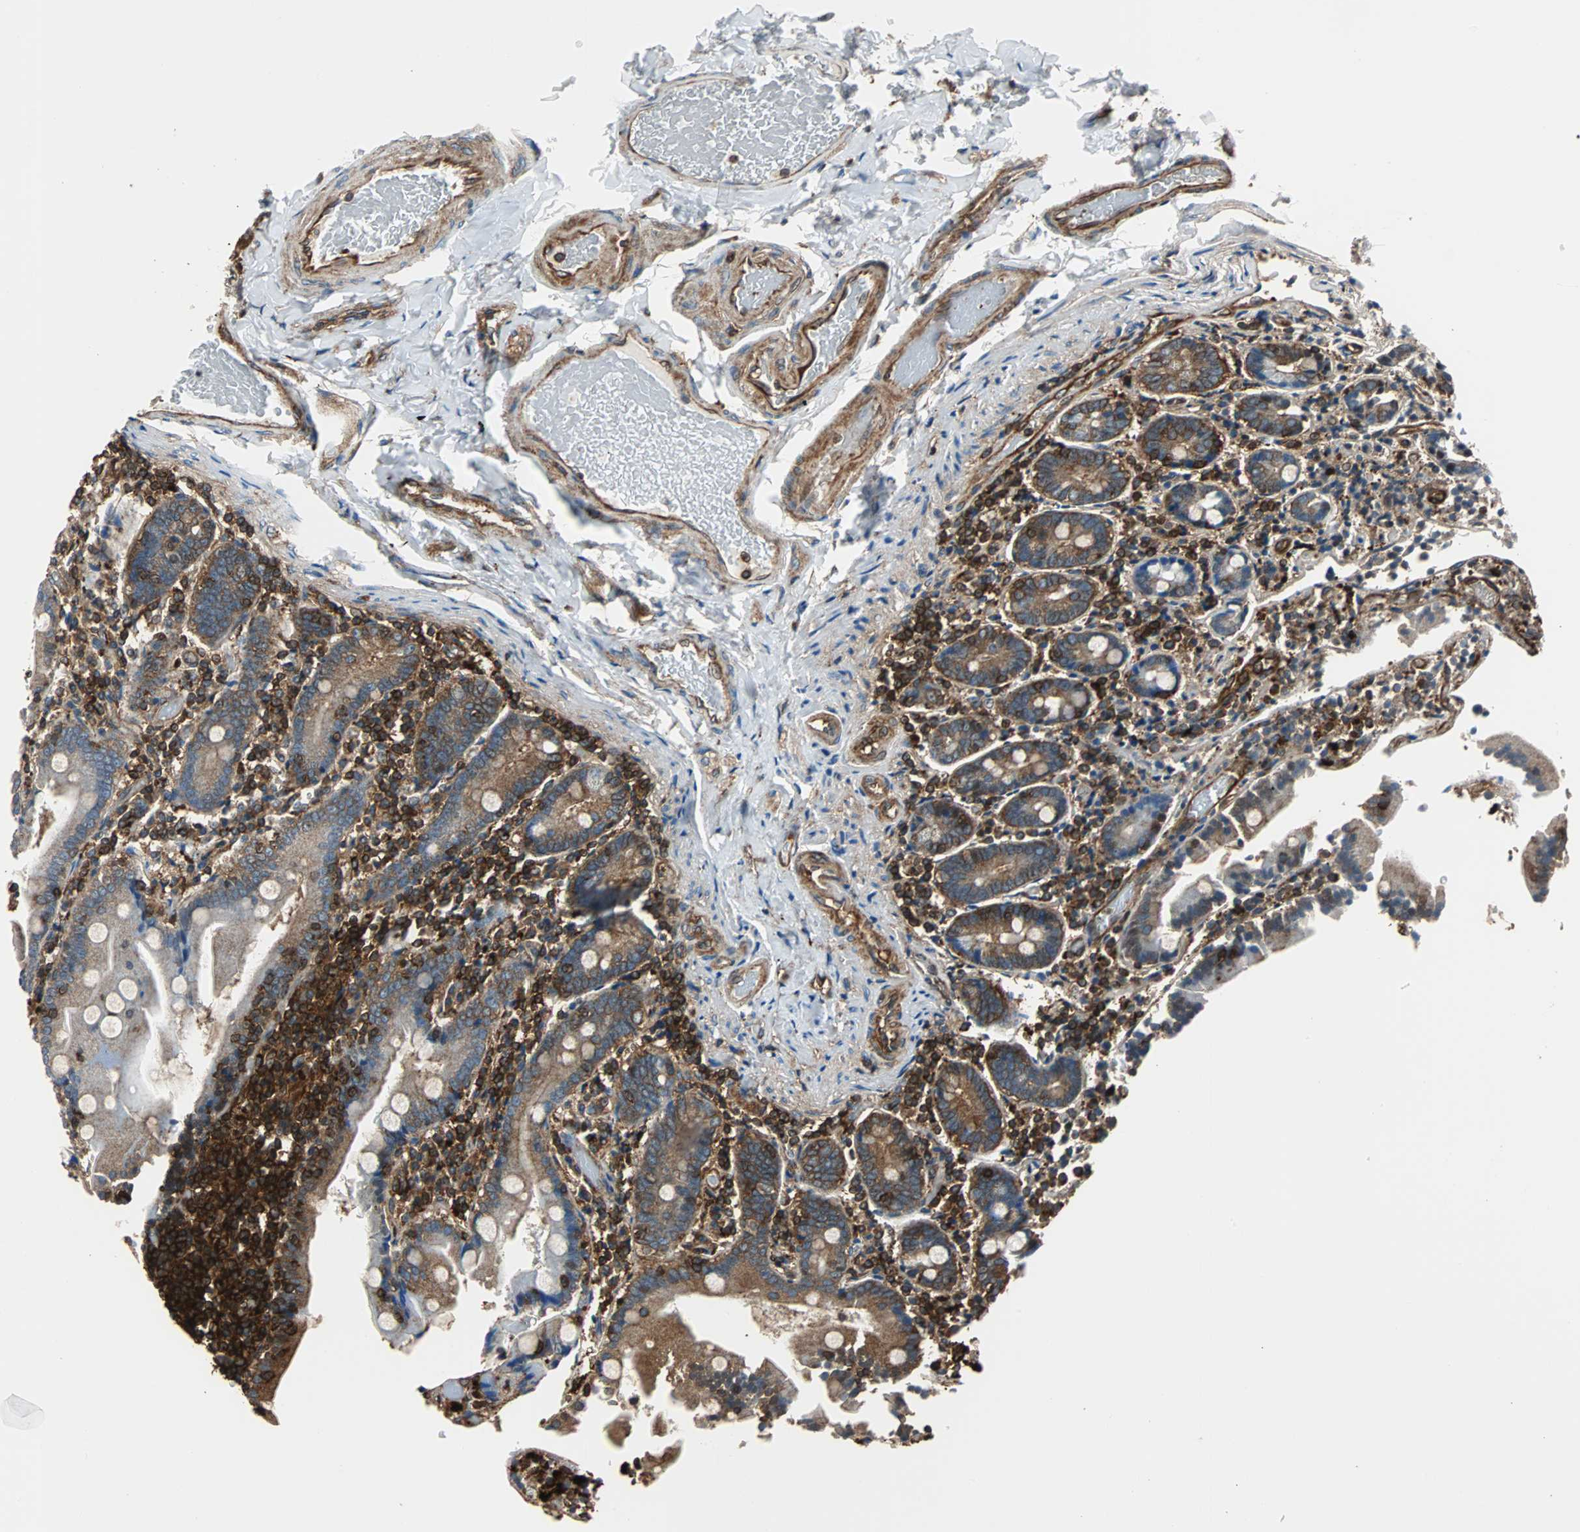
{"staining": {"intensity": "moderate", "quantity": "25%-75%", "location": "cytoplasmic/membranous"}, "tissue": "duodenum", "cell_type": "Glandular cells", "image_type": "normal", "snomed": [{"axis": "morphology", "description": "Normal tissue, NOS"}, {"axis": "topography", "description": "Duodenum"}], "caption": "Moderate cytoplasmic/membranous protein expression is present in approximately 25%-75% of glandular cells in duodenum. Nuclei are stained in blue.", "gene": "RELA", "patient": {"sex": "female", "age": 53}}